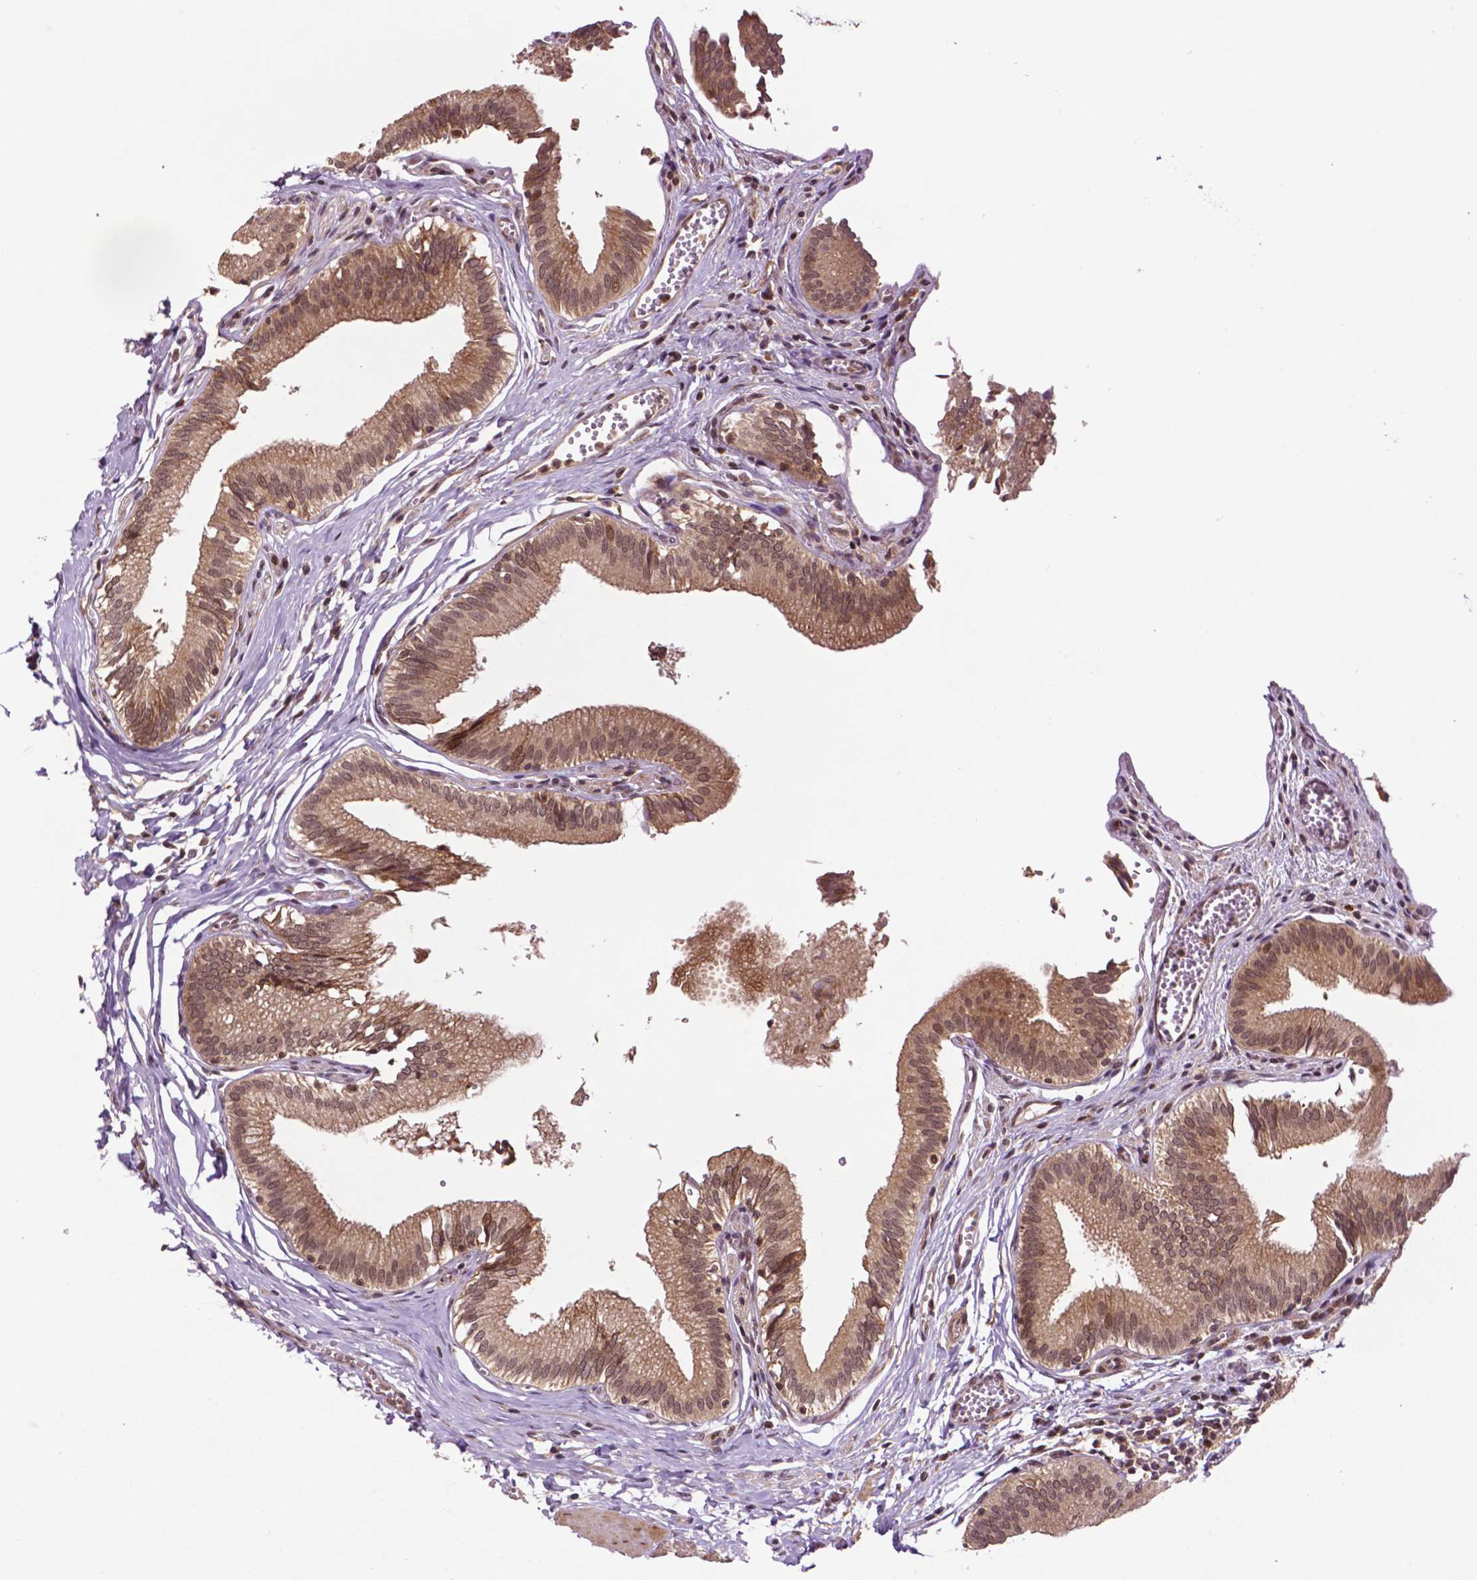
{"staining": {"intensity": "moderate", "quantity": ">75%", "location": "cytoplasmic/membranous,nuclear"}, "tissue": "gallbladder", "cell_type": "Glandular cells", "image_type": "normal", "snomed": [{"axis": "morphology", "description": "Normal tissue, NOS"}, {"axis": "topography", "description": "Gallbladder"}, {"axis": "topography", "description": "Peripheral nerve tissue"}], "caption": "High-magnification brightfield microscopy of benign gallbladder stained with DAB (brown) and counterstained with hematoxylin (blue). glandular cells exhibit moderate cytoplasmic/membranous,nuclear positivity is seen in about>75% of cells.", "gene": "TMX2", "patient": {"sex": "male", "age": 17}}